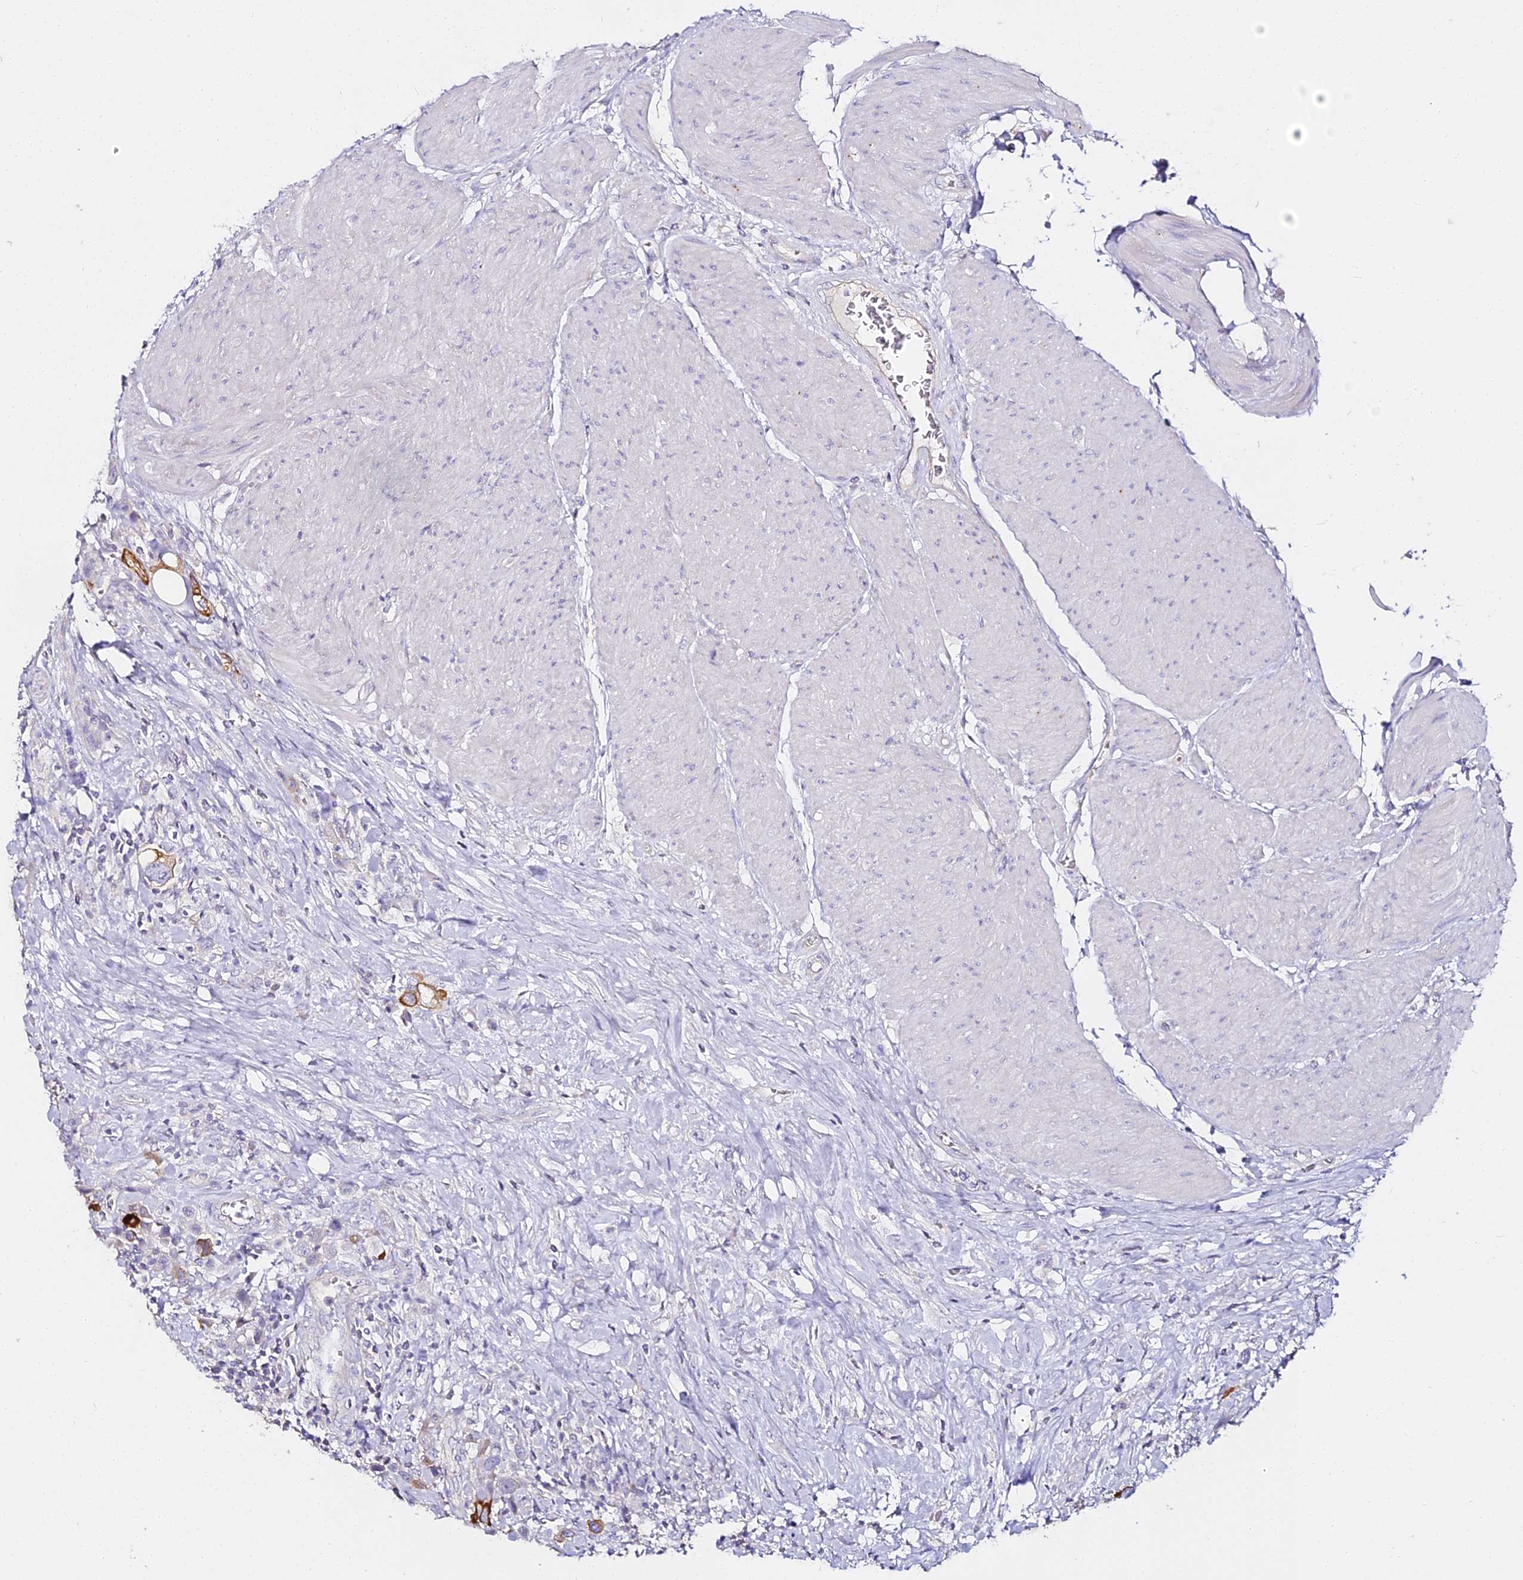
{"staining": {"intensity": "moderate", "quantity": "<25%", "location": "cytoplasmic/membranous"}, "tissue": "urothelial cancer", "cell_type": "Tumor cells", "image_type": "cancer", "snomed": [{"axis": "morphology", "description": "Urothelial carcinoma, High grade"}, {"axis": "topography", "description": "Urinary bladder"}], "caption": "Protein staining by immunohistochemistry (IHC) displays moderate cytoplasmic/membranous positivity in about <25% of tumor cells in high-grade urothelial carcinoma. (Brightfield microscopy of DAB IHC at high magnification).", "gene": "ALPG", "patient": {"sex": "male", "age": 50}}